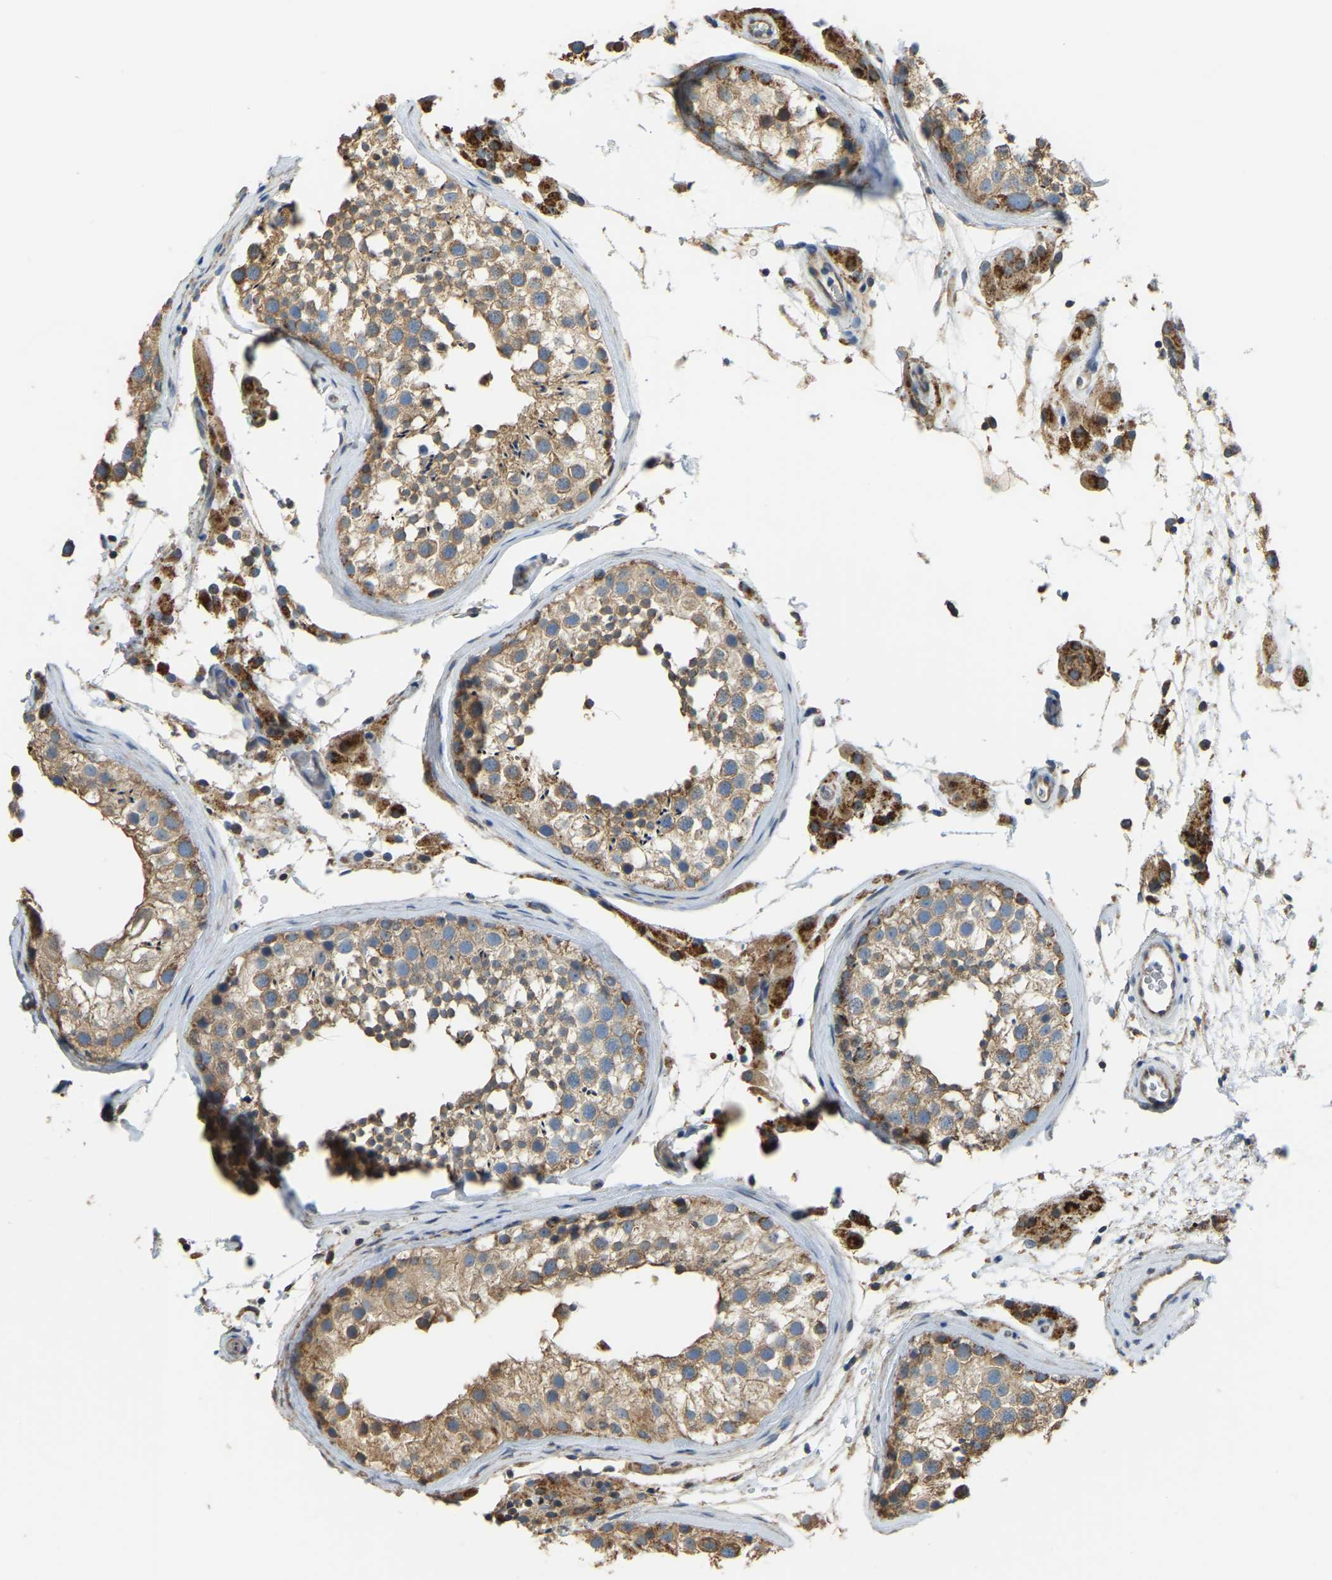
{"staining": {"intensity": "moderate", "quantity": ">75%", "location": "cytoplasmic/membranous"}, "tissue": "testis", "cell_type": "Cells in seminiferous ducts", "image_type": "normal", "snomed": [{"axis": "morphology", "description": "Normal tissue, NOS"}, {"axis": "topography", "description": "Testis"}], "caption": "Brown immunohistochemical staining in normal human testis displays moderate cytoplasmic/membranous expression in approximately >75% of cells in seminiferous ducts.", "gene": "PSMD7", "patient": {"sex": "male", "age": 46}}